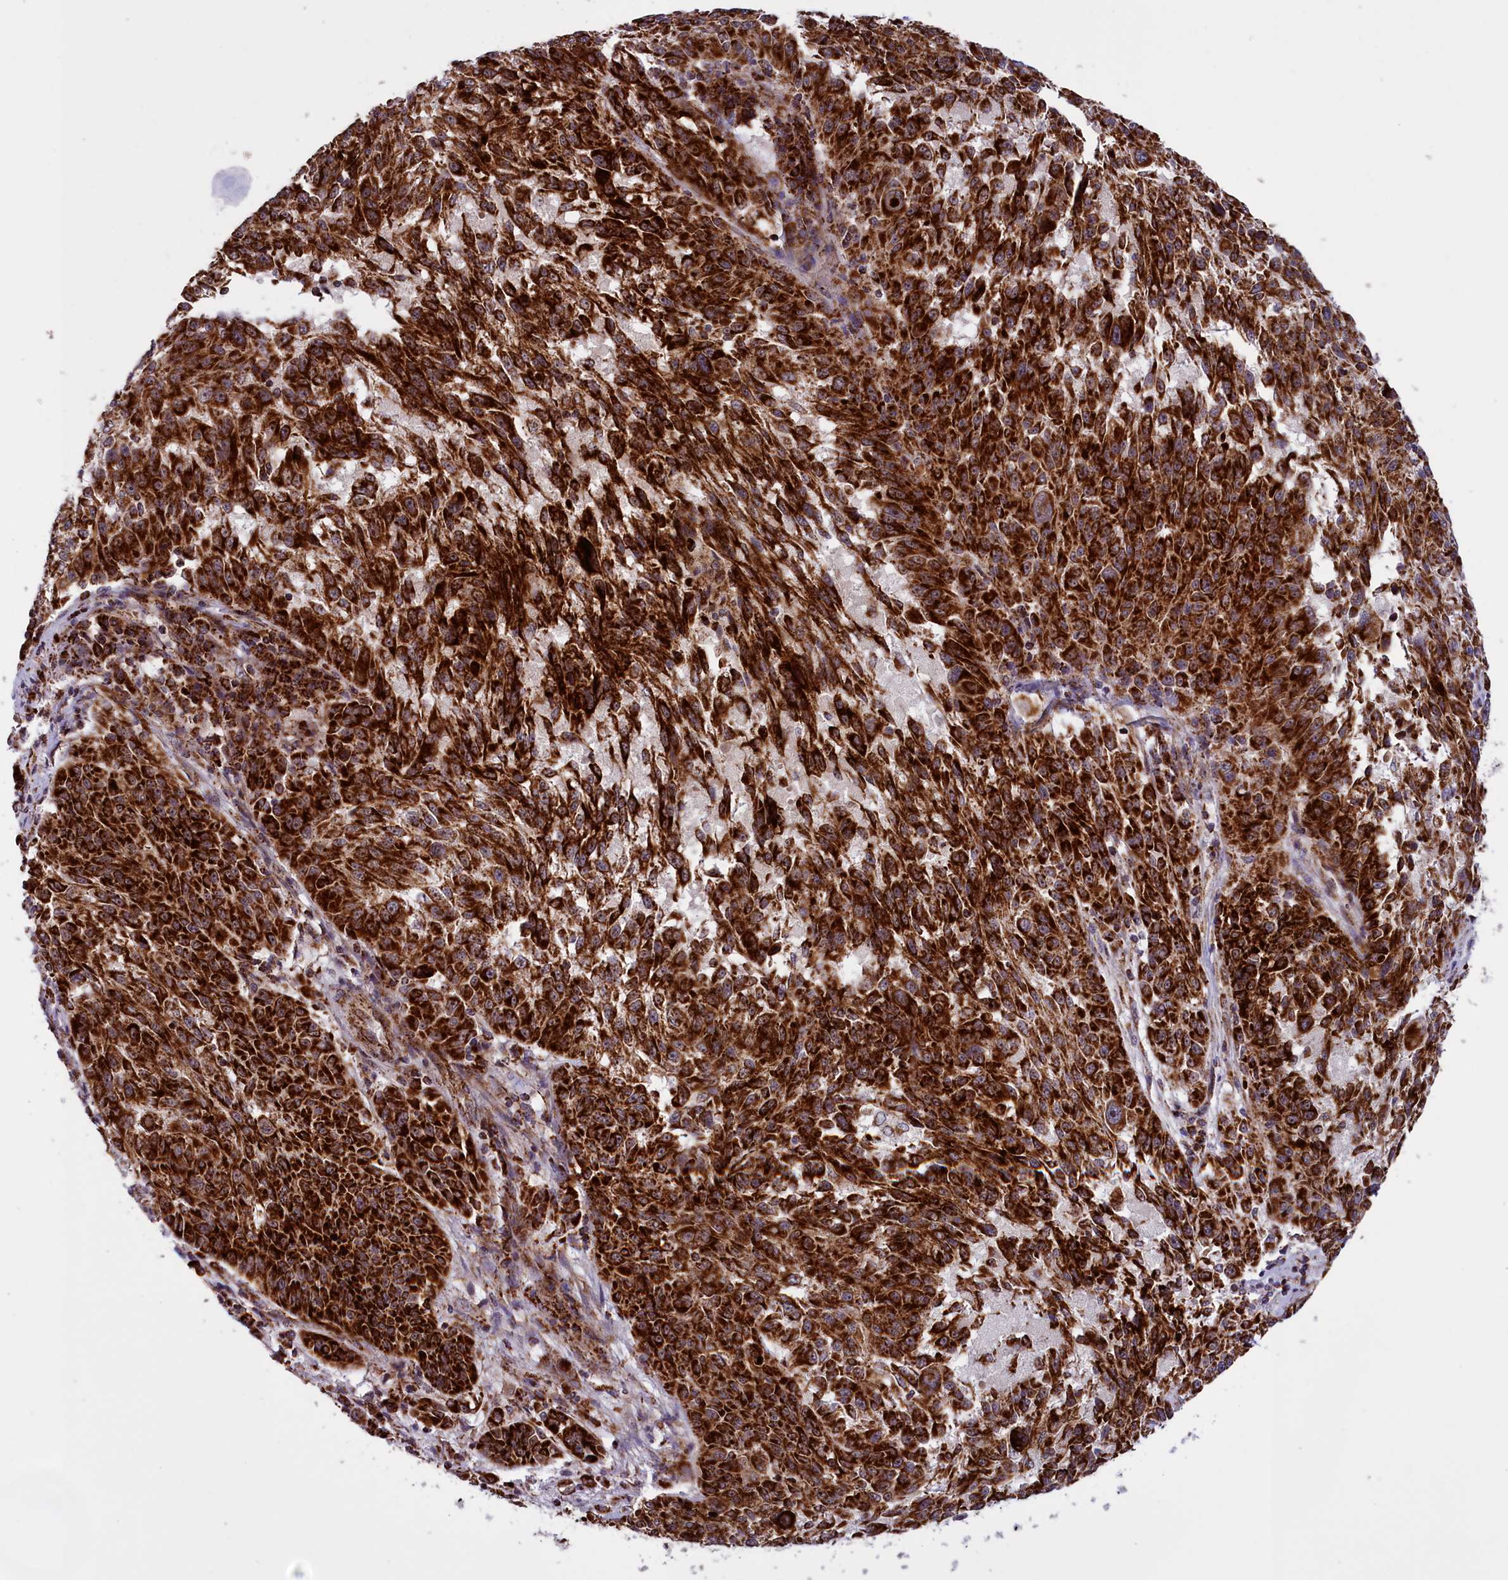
{"staining": {"intensity": "strong", "quantity": ">75%", "location": "cytoplasmic/membranous"}, "tissue": "melanoma", "cell_type": "Tumor cells", "image_type": "cancer", "snomed": [{"axis": "morphology", "description": "Malignant melanoma, NOS"}, {"axis": "topography", "description": "Skin"}], "caption": "Immunohistochemical staining of human melanoma exhibits high levels of strong cytoplasmic/membranous protein staining in approximately >75% of tumor cells. (Stains: DAB in brown, nuclei in blue, Microscopy: brightfield microscopy at high magnification).", "gene": "NDUFS5", "patient": {"sex": "male", "age": 53}}